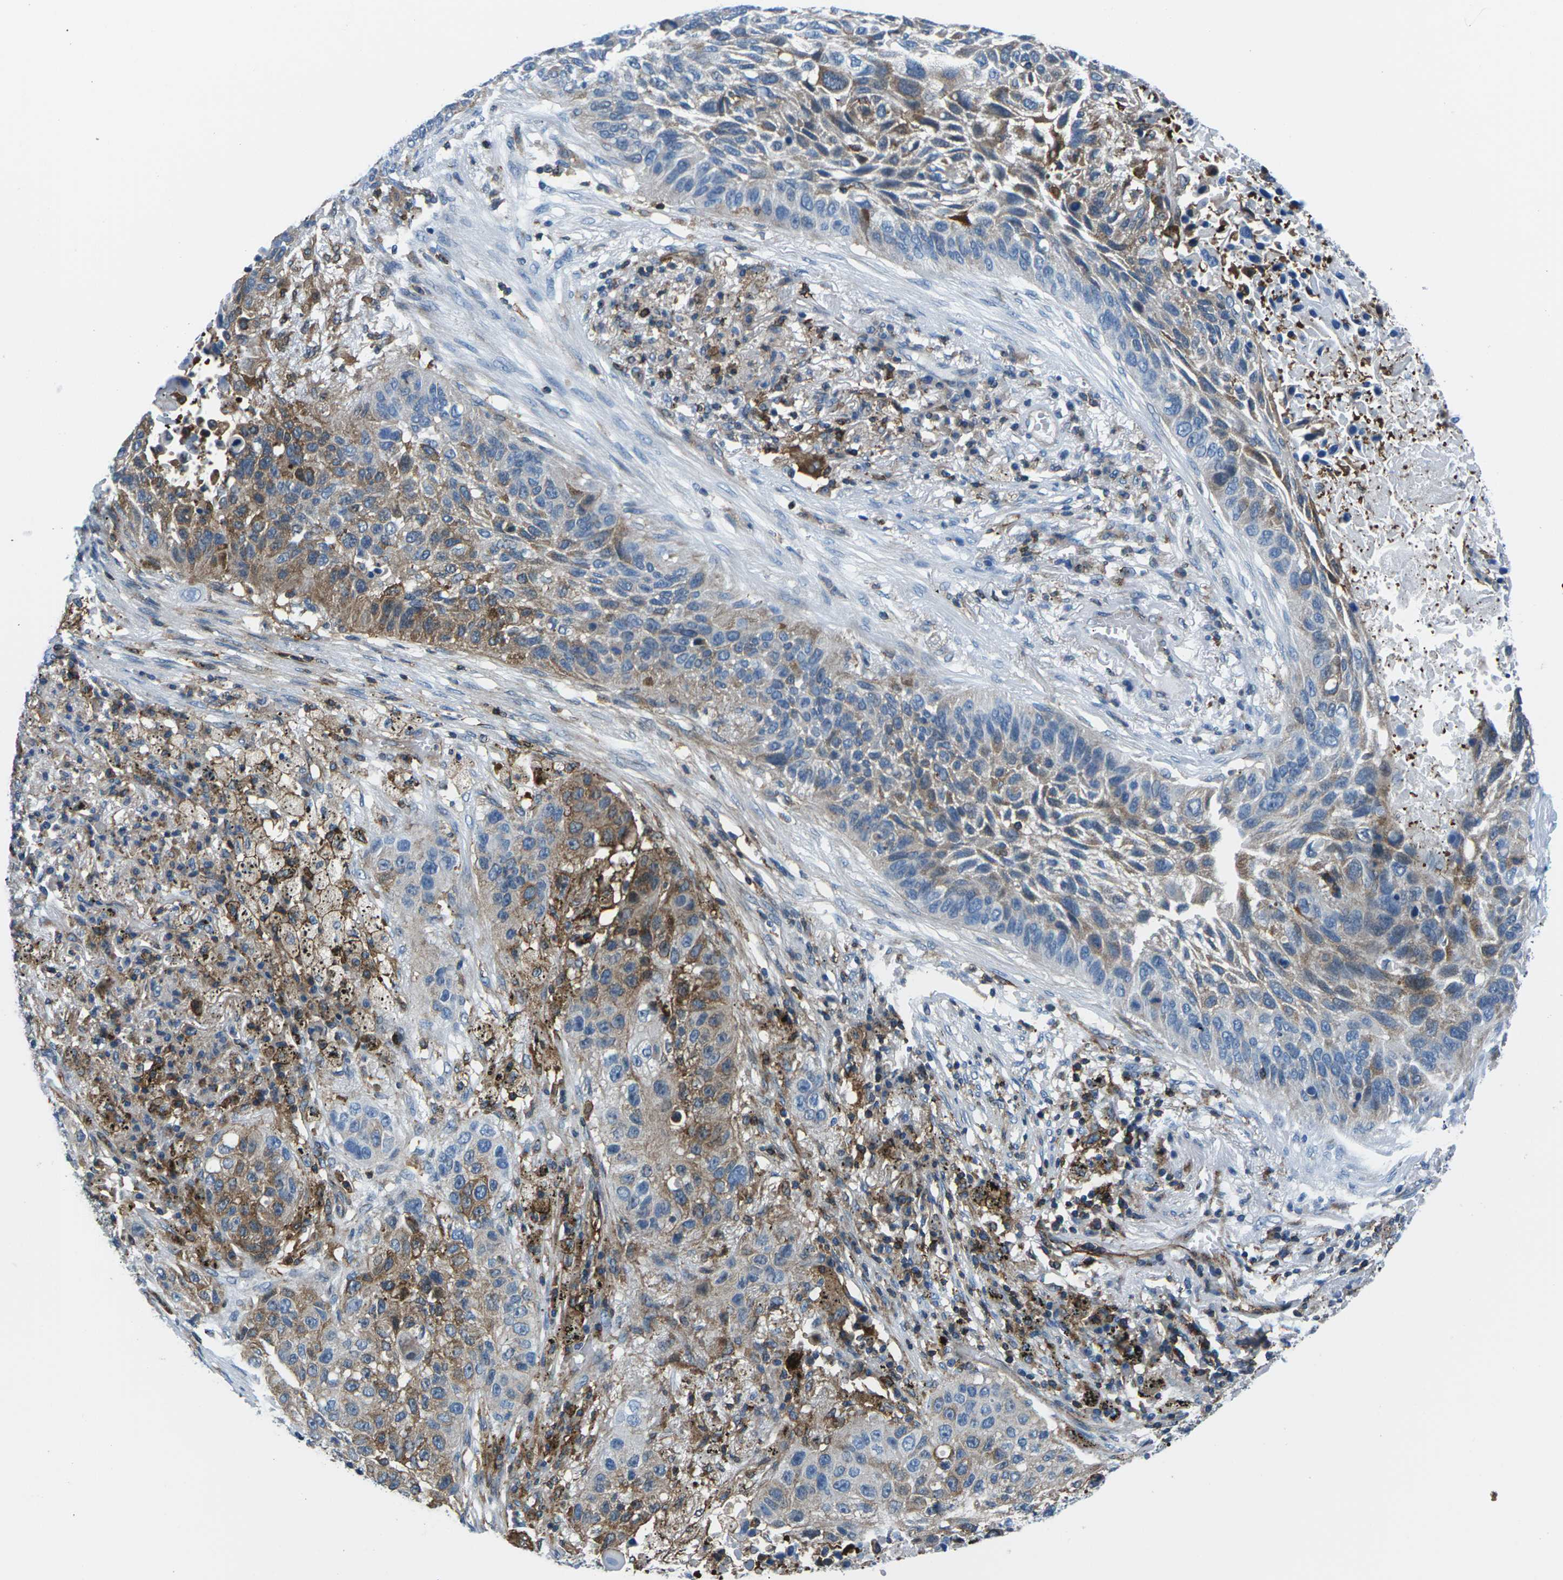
{"staining": {"intensity": "moderate", "quantity": "<25%", "location": "cytoplasmic/membranous"}, "tissue": "lung cancer", "cell_type": "Tumor cells", "image_type": "cancer", "snomed": [{"axis": "morphology", "description": "Squamous cell carcinoma, NOS"}, {"axis": "topography", "description": "Lung"}], "caption": "Human lung cancer (squamous cell carcinoma) stained with a protein marker displays moderate staining in tumor cells.", "gene": "SOCS4", "patient": {"sex": "male", "age": 57}}